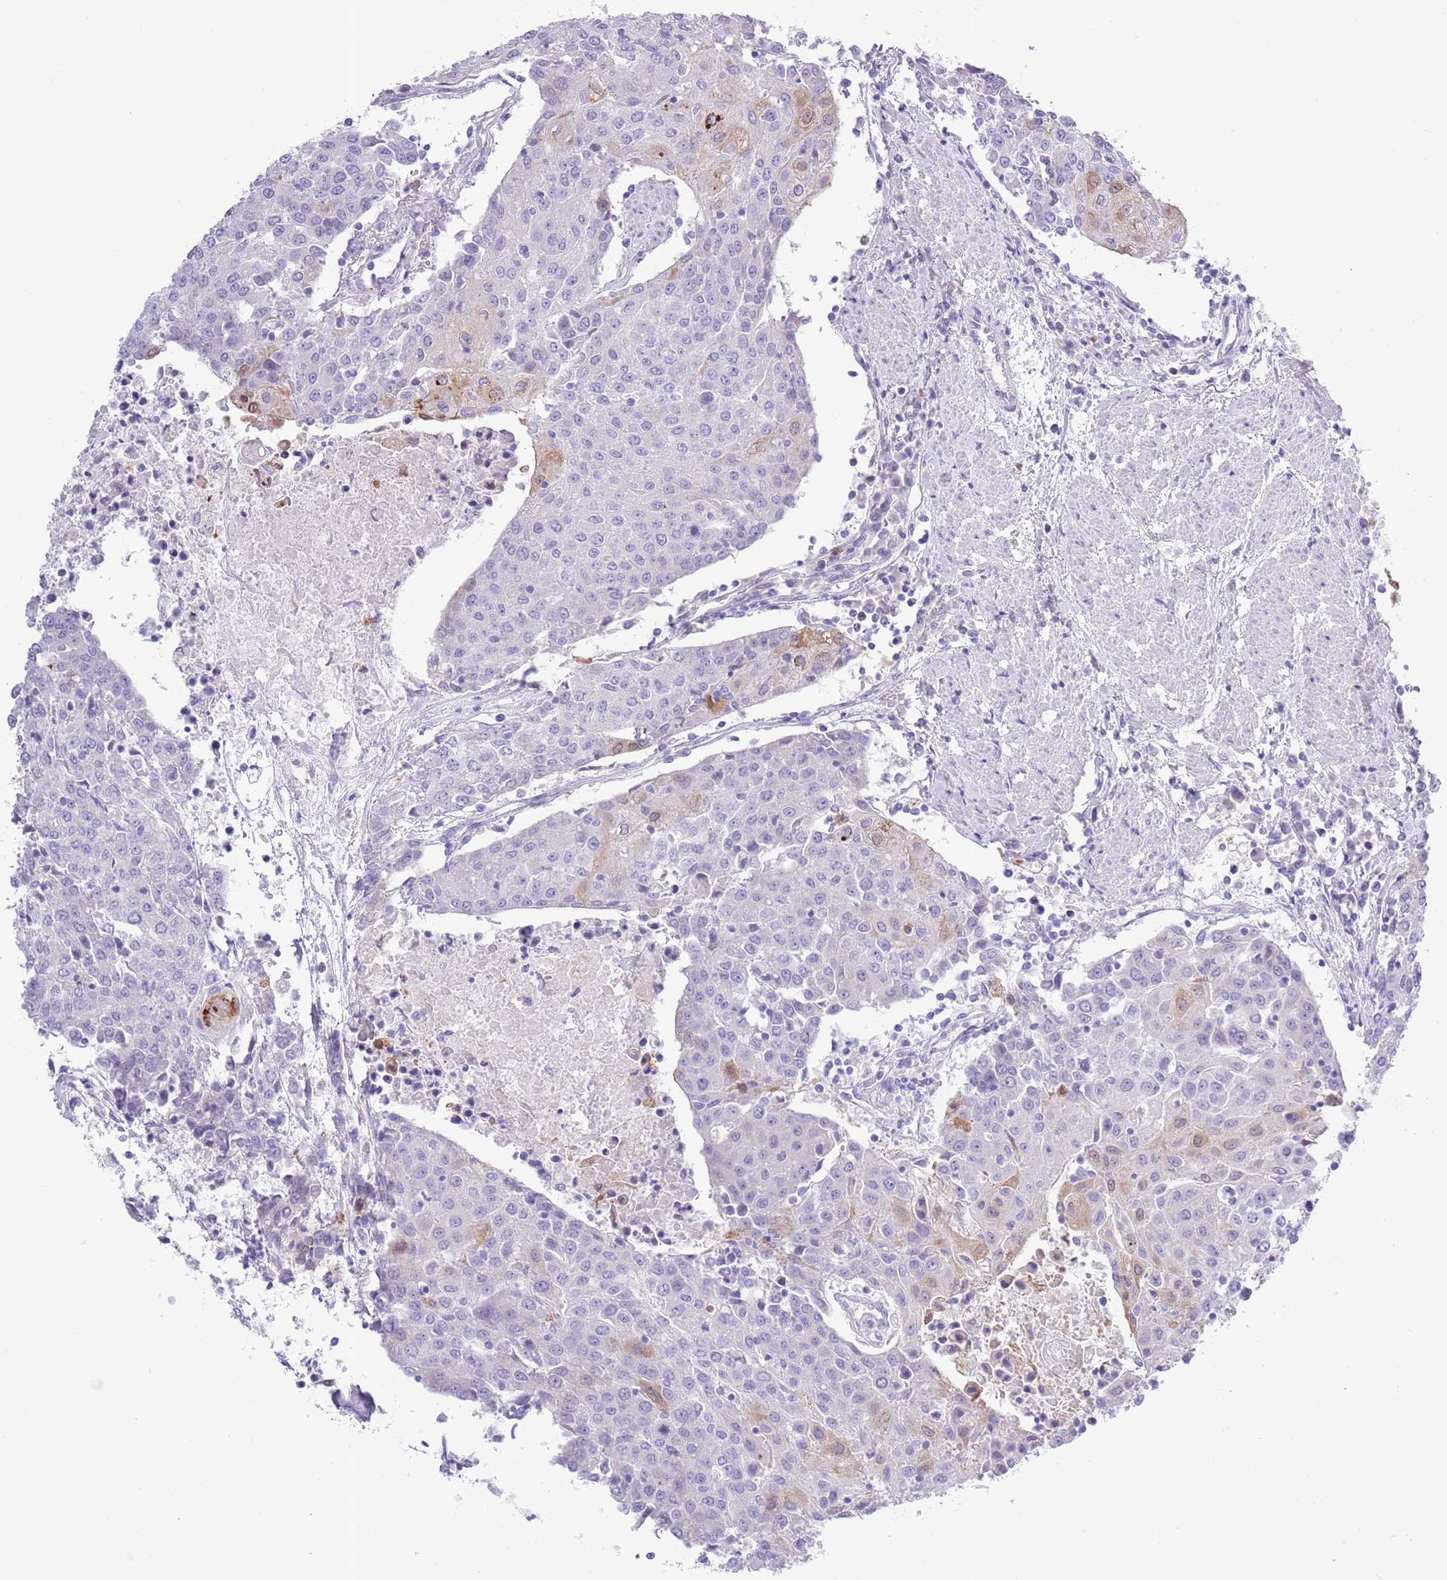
{"staining": {"intensity": "moderate", "quantity": "<25%", "location": "cytoplasmic/membranous"}, "tissue": "urothelial cancer", "cell_type": "Tumor cells", "image_type": "cancer", "snomed": [{"axis": "morphology", "description": "Urothelial carcinoma, High grade"}, {"axis": "topography", "description": "Urinary bladder"}], "caption": "An image of urothelial cancer stained for a protein displays moderate cytoplasmic/membranous brown staining in tumor cells.", "gene": "ZFP2", "patient": {"sex": "female", "age": 85}}